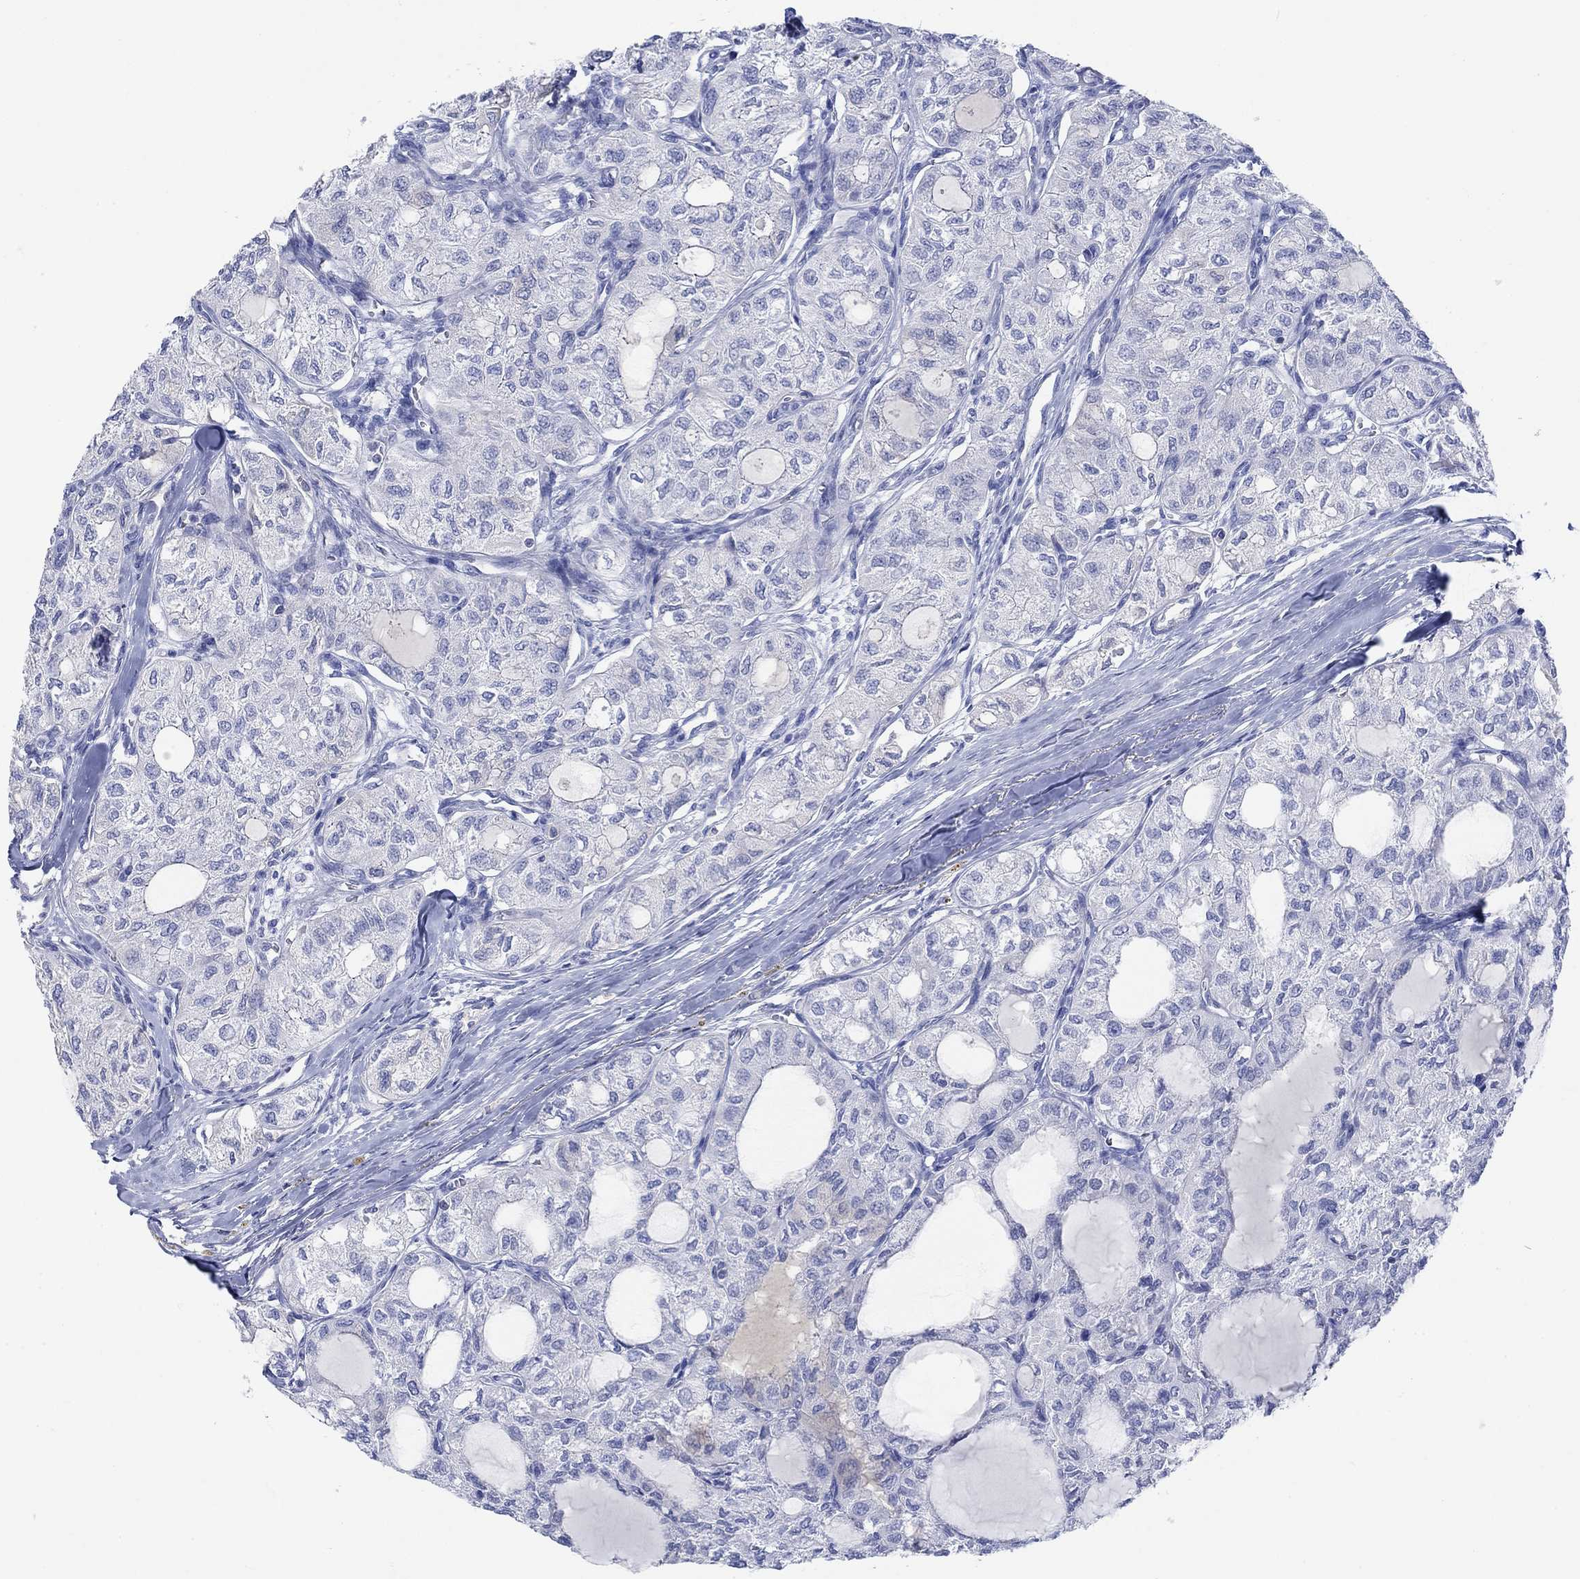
{"staining": {"intensity": "negative", "quantity": "none", "location": "none"}, "tissue": "thyroid cancer", "cell_type": "Tumor cells", "image_type": "cancer", "snomed": [{"axis": "morphology", "description": "Follicular adenoma carcinoma, NOS"}, {"axis": "topography", "description": "Thyroid gland"}], "caption": "This is an IHC micrograph of human thyroid cancer (follicular adenoma carcinoma). There is no staining in tumor cells.", "gene": "GCM1", "patient": {"sex": "male", "age": 75}}